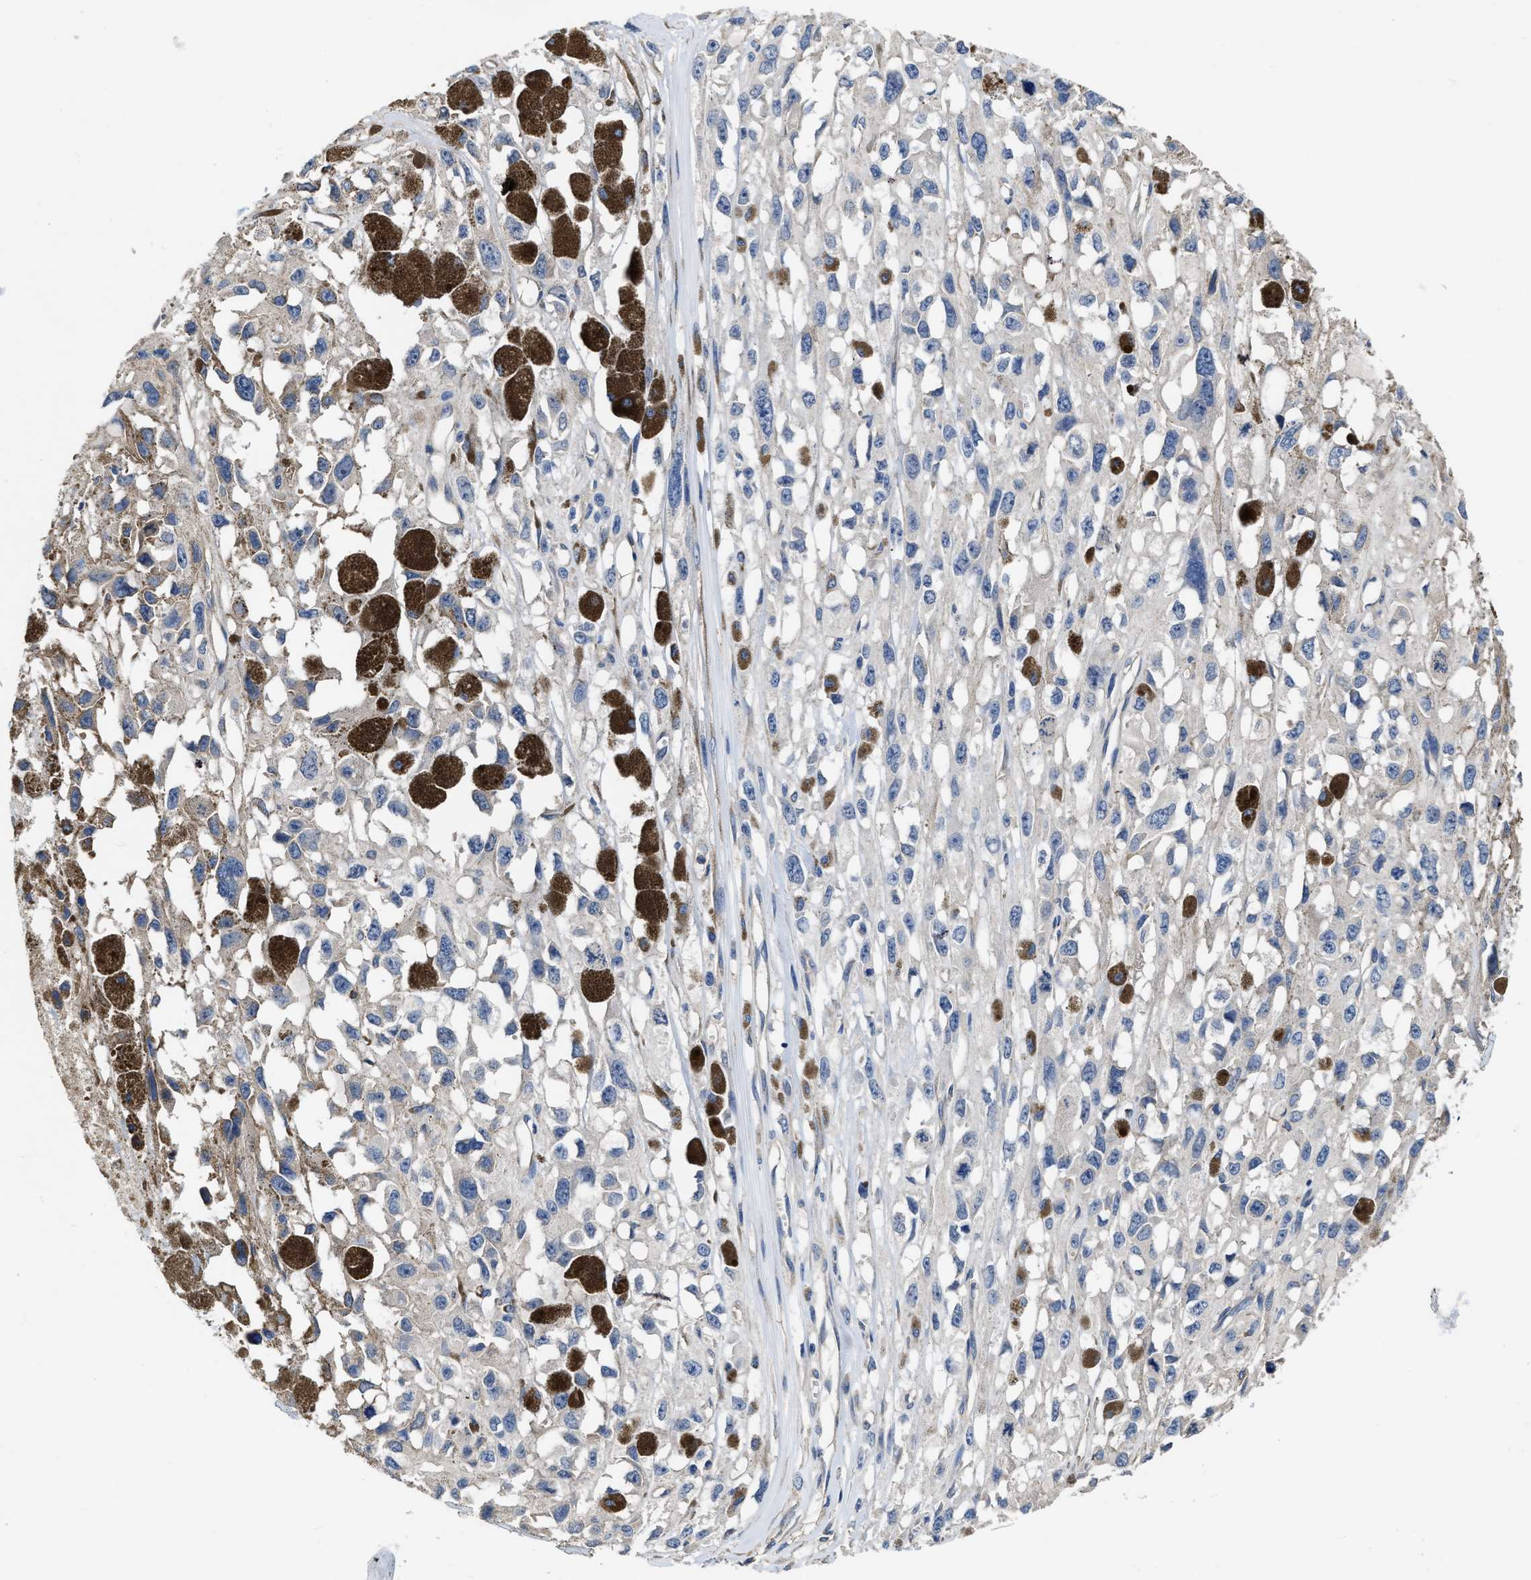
{"staining": {"intensity": "negative", "quantity": "none", "location": "none"}, "tissue": "melanoma", "cell_type": "Tumor cells", "image_type": "cancer", "snomed": [{"axis": "morphology", "description": "Malignant melanoma, Metastatic site"}, {"axis": "topography", "description": "Lymph node"}], "caption": "DAB immunohistochemical staining of human melanoma displays no significant staining in tumor cells. (DAB (3,3'-diaminobenzidine) IHC, high magnification).", "gene": "C22orf42", "patient": {"sex": "male", "age": 59}}